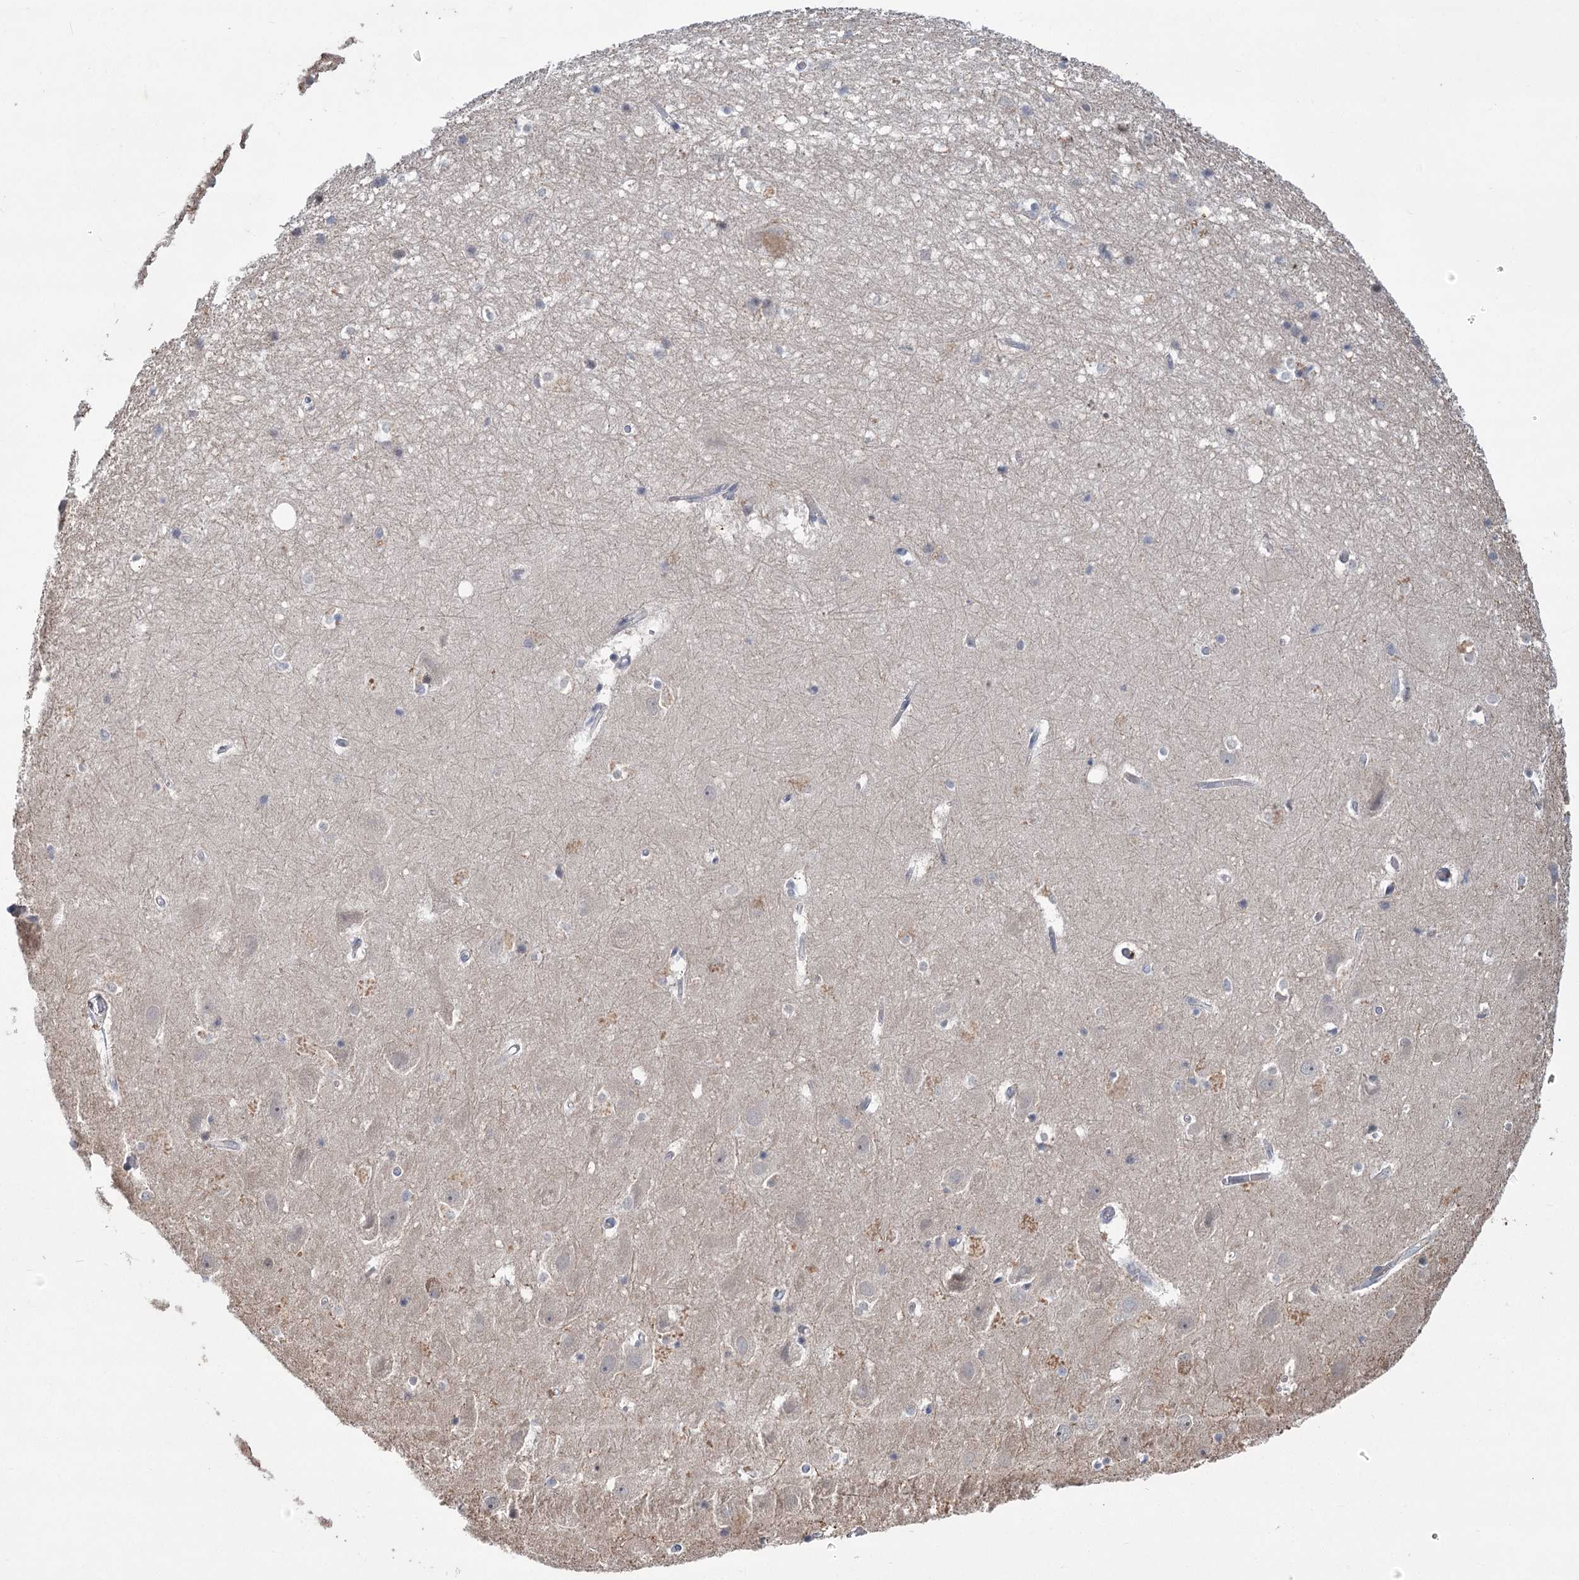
{"staining": {"intensity": "negative", "quantity": "none", "location": "none"}, "tissue": "hippocampus", "cell_type": "Glial cells", "image_type": "normal", "snomed": [{"axis": "morphology", "description": "Normal tissue, NOS"}, {"axis": "topography", "description": "Hippocampus"}], "caption": "The IHC image has no significant expression in glial cells of hippocampus.", "gene": "GCNT4", "patient": {"sex": "female", "age": 52}}